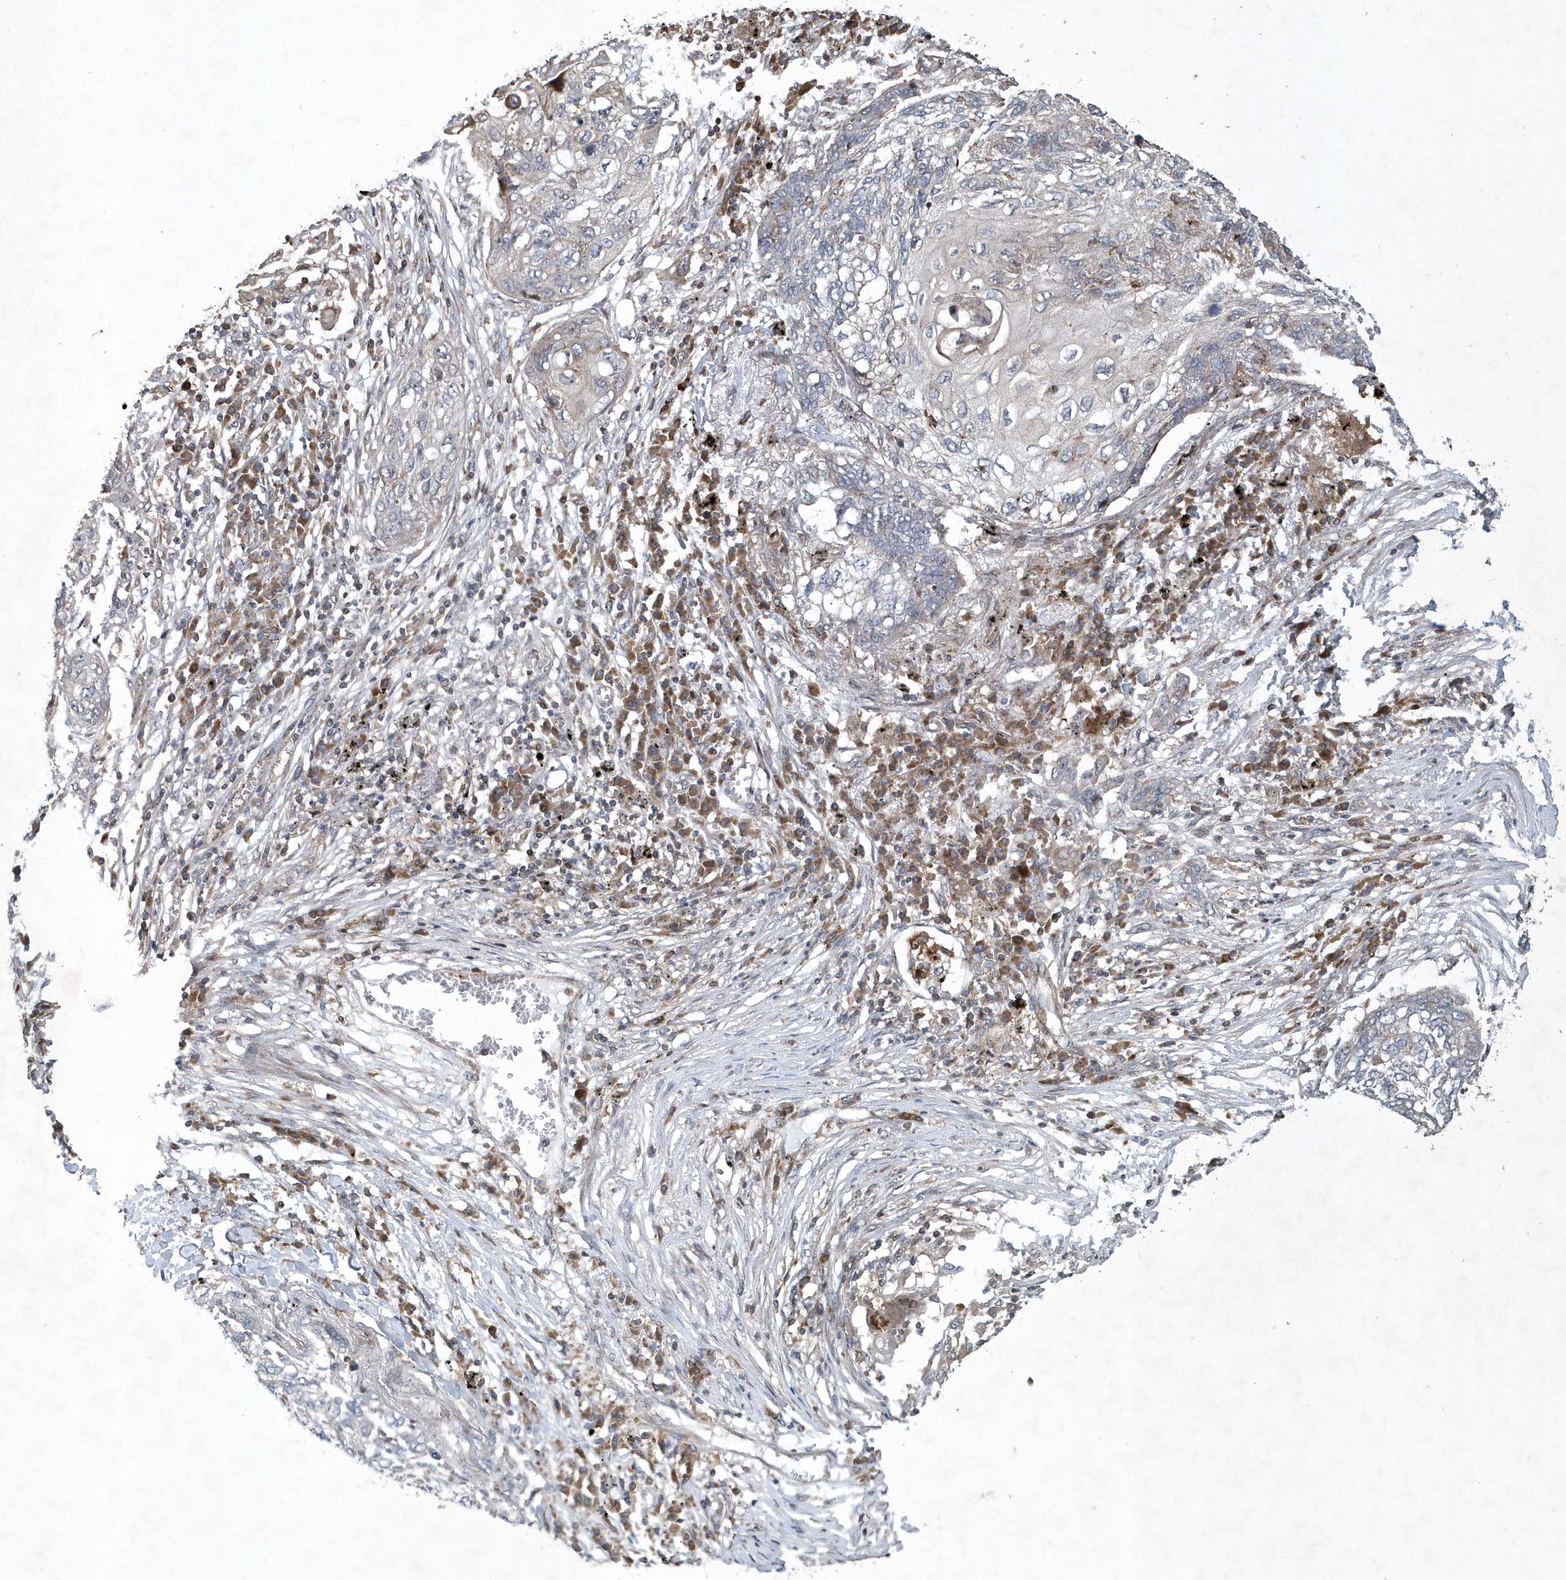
{"staining": {"intensity": "negative", "quantity": "none", "location": "none"}, "tissue": "lung cancer", "cell_type": "Tumor cells", "image_type": "cancer", "snomed": [{"axis": "morphology", "description": "Squamous cell carcinoma, NOS"}, {"axis": "topography", "description": "Lung"}], "caption": "IHC of lung squamous cell carcinoma reveals no expression in tumor cells. (Brightfield microscopy of DAB immunohistochemistry at high magnification).", "gene": "N4BP2", "patient": {"sex": "female", "age": 63}}